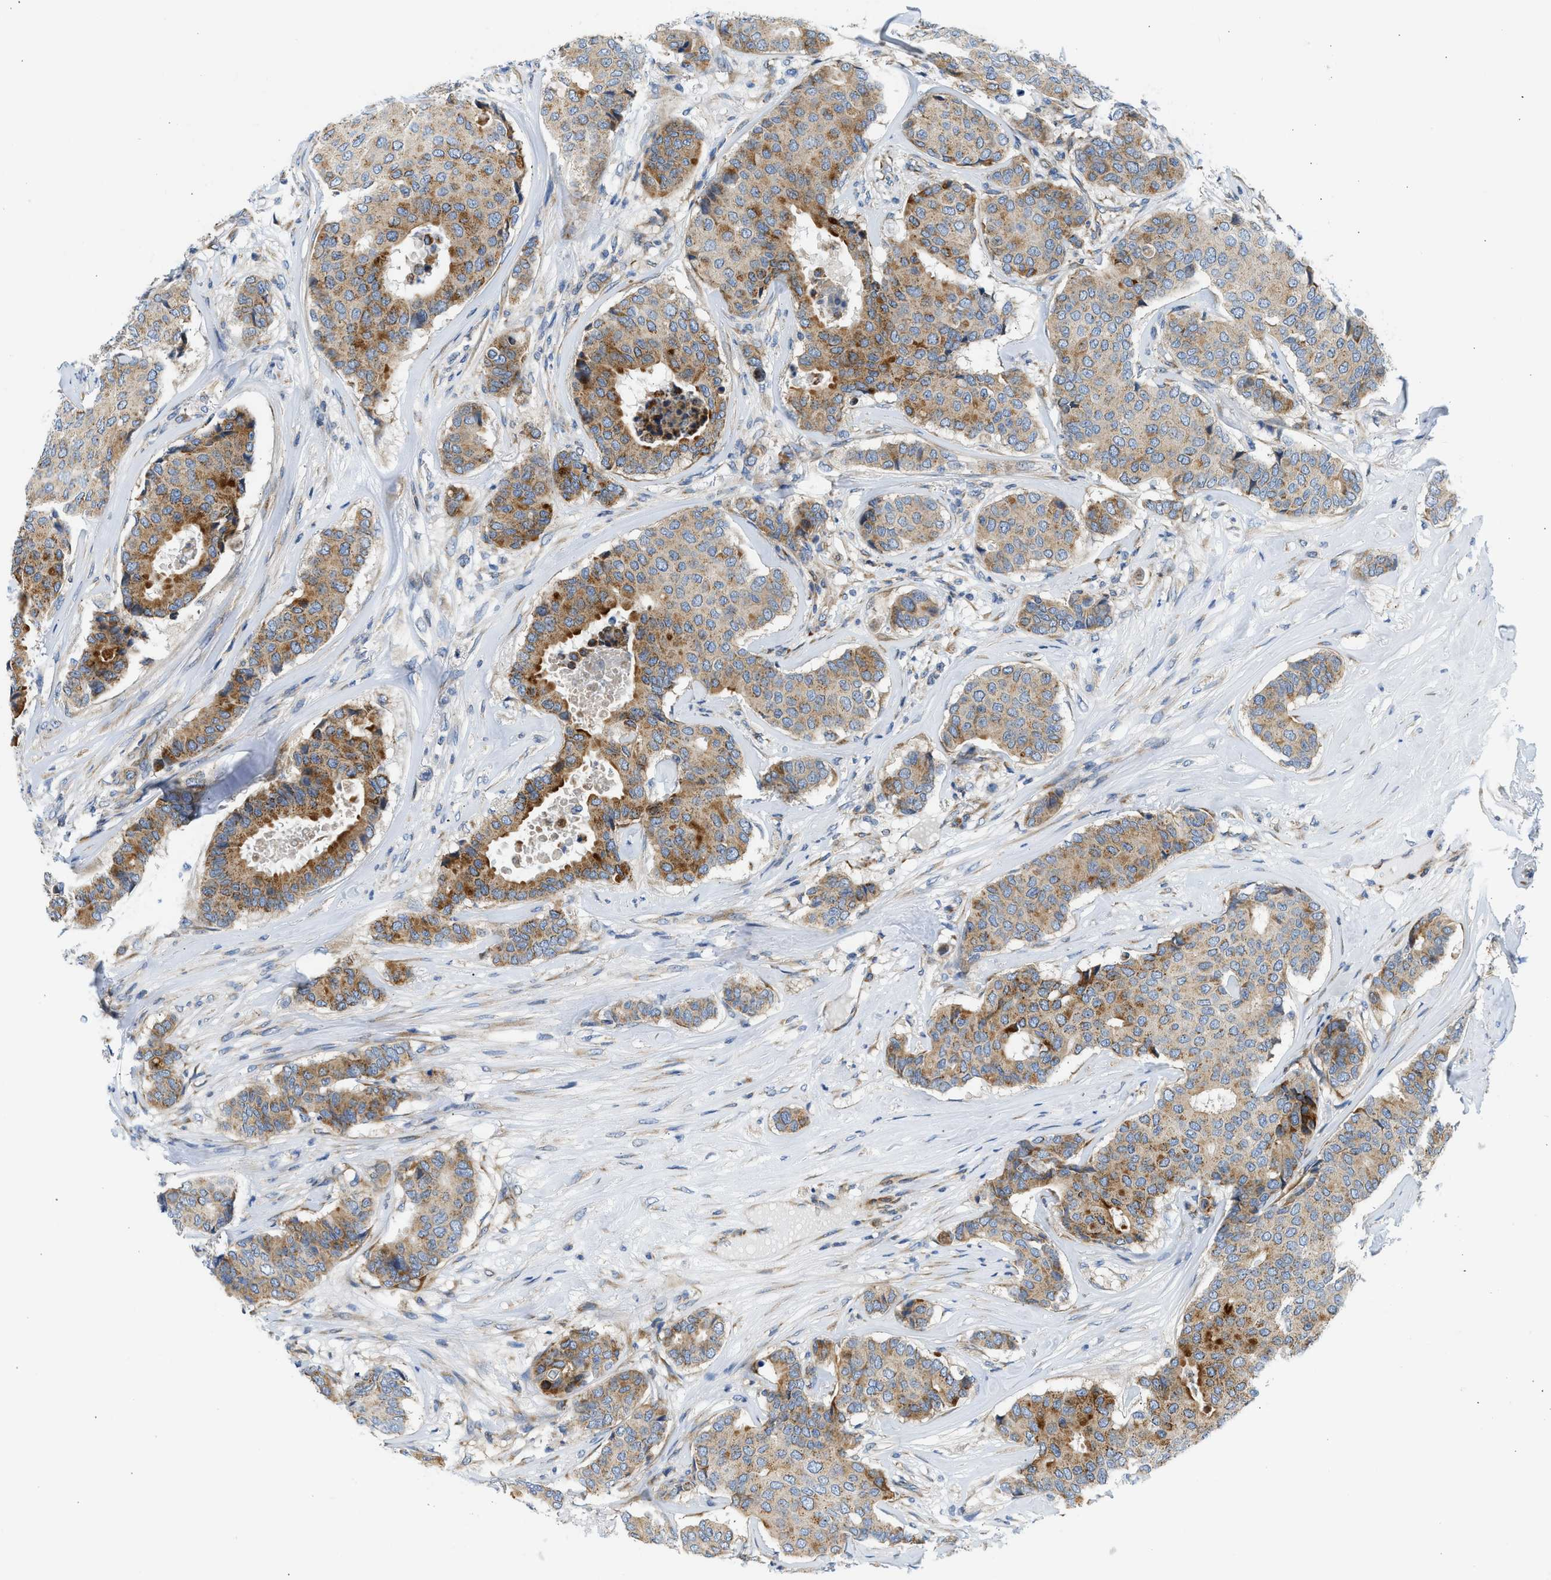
{"staining": {"intensity": "moderate", "quantity": ">75%", "location": "cytoplasmic/membranous"}, "tissue": "breast cancer", "cell_type": "Tumor cells", "image_type": "cancer", "snomed": [{"axis": "morphology", "description": "Duct carcinoma"}, {"axis": "topography", "description": "Breast"}], "caption": "Breast cancer (invasive ductal carcinoma) was stained to show a protein in brown. There is medium levels of moderate cytoplasmic/membranous positivity in about >75% of tumor cells.", "gene": "CAMKK2", "patient": {"sex": "female", "age": 75}}